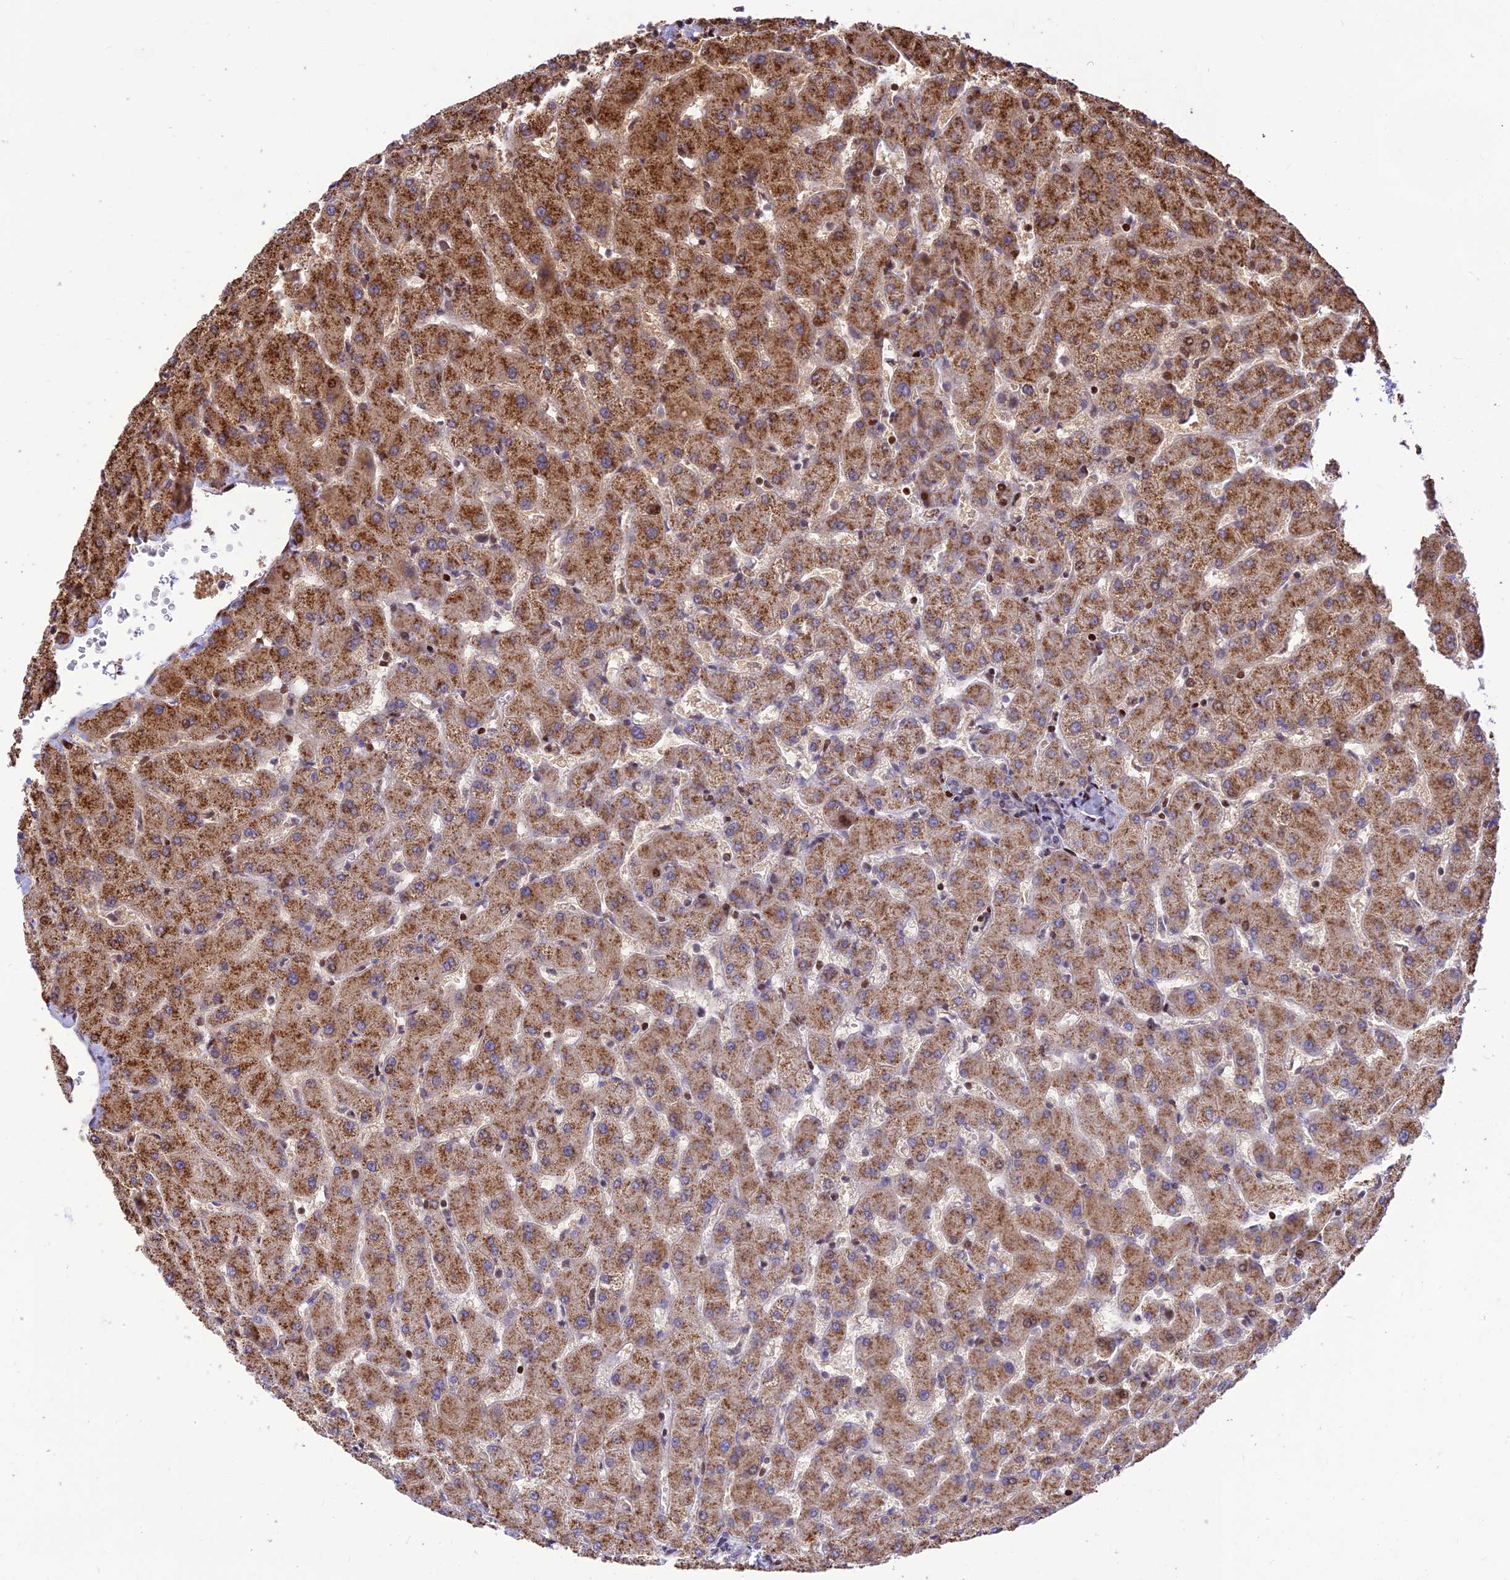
{"staining": {"intensity": "moderate", "quantity": "25%-75%", "location": "cytoplasmic/membranous,nuclear"}, "tissue": "liver", "cell_type": "Cholangiocytes", "image_type": "normal", "snomed": [{"axis": "morphology", "description": "Normal tissue, NOS"}, {"axis": "topography", "description": "Liver"}], "caption": "Liver stained with immunohistochemistry demonstrates moderate cytoplasmic/membranous,nuclear expression in about 25%-75% of cholangiocytes.", "gene": "FAM186B", "patient": {"sex": "female", "age": 63}}